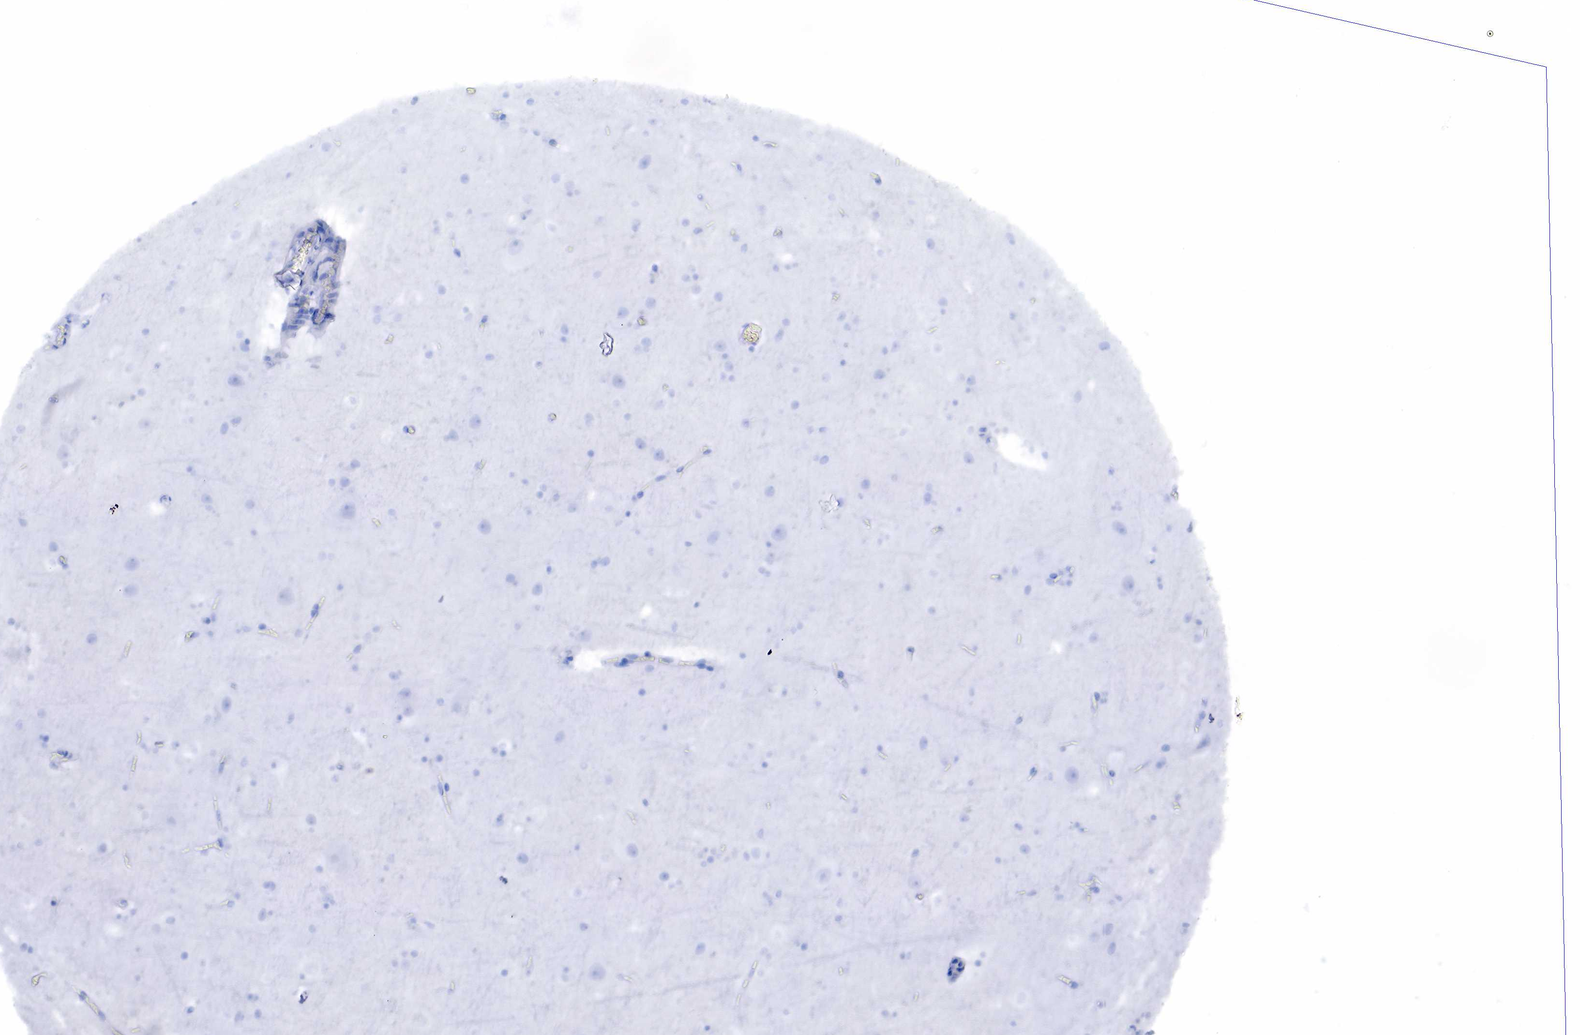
{"staining": {"intensity": "negative", "quantity": "none", "location": "none"}, "tissue": "cerebral cortex", "cell_type": "Endothelial cells", "image_type": "normal", "snomed": [{"axis": "morphology", "description": "Normal tissue, NOS"}, {"axis": "topography", "description": "Cerebral cortex"}], "caption": "IHC of benign cerebral cortex displays no expression in endothelial cells. (DAB immunohistochemistry visualized using brightfield microscopy, high magnification).", "gene": "KRT19", "patient": {"sex": "male", "age": 45}}